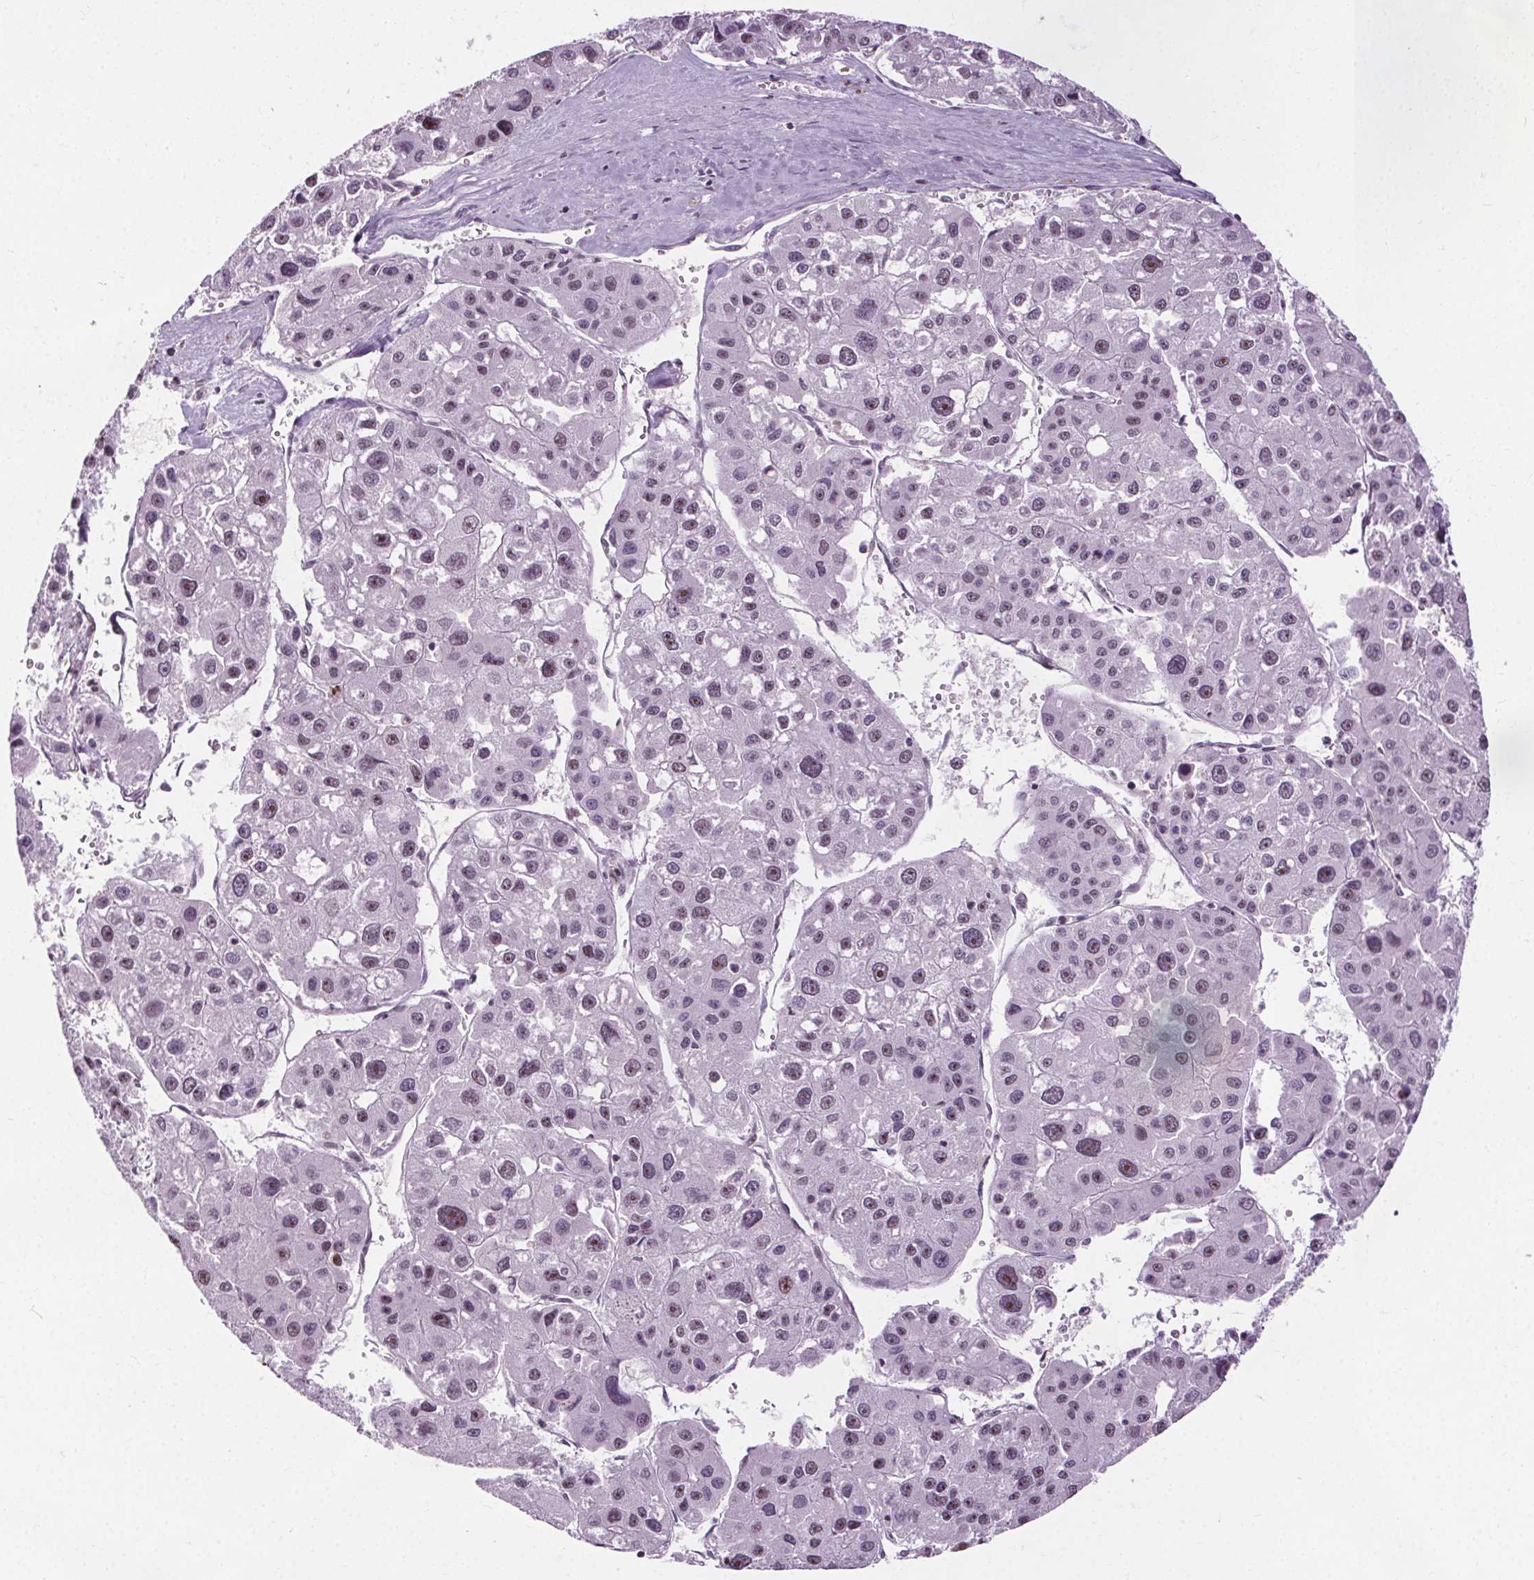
{"staining": {"intensity": "negative", "quantity": "none", "location": "none"}, "tissue": "liver cancer", "cell_type": "Tumor cells", "image_type": "cancer", "snomed": [{"axis": "morphology", "description": "Carcinoma, Hepatocellular, NOS"}, {"axis": "topography", "description": "Liver"}], "caption": "There is no significant expression in tumor cells of liver cancer.", "gene": "CEBPA", "patient": {"sex": "male", "age": 73}}